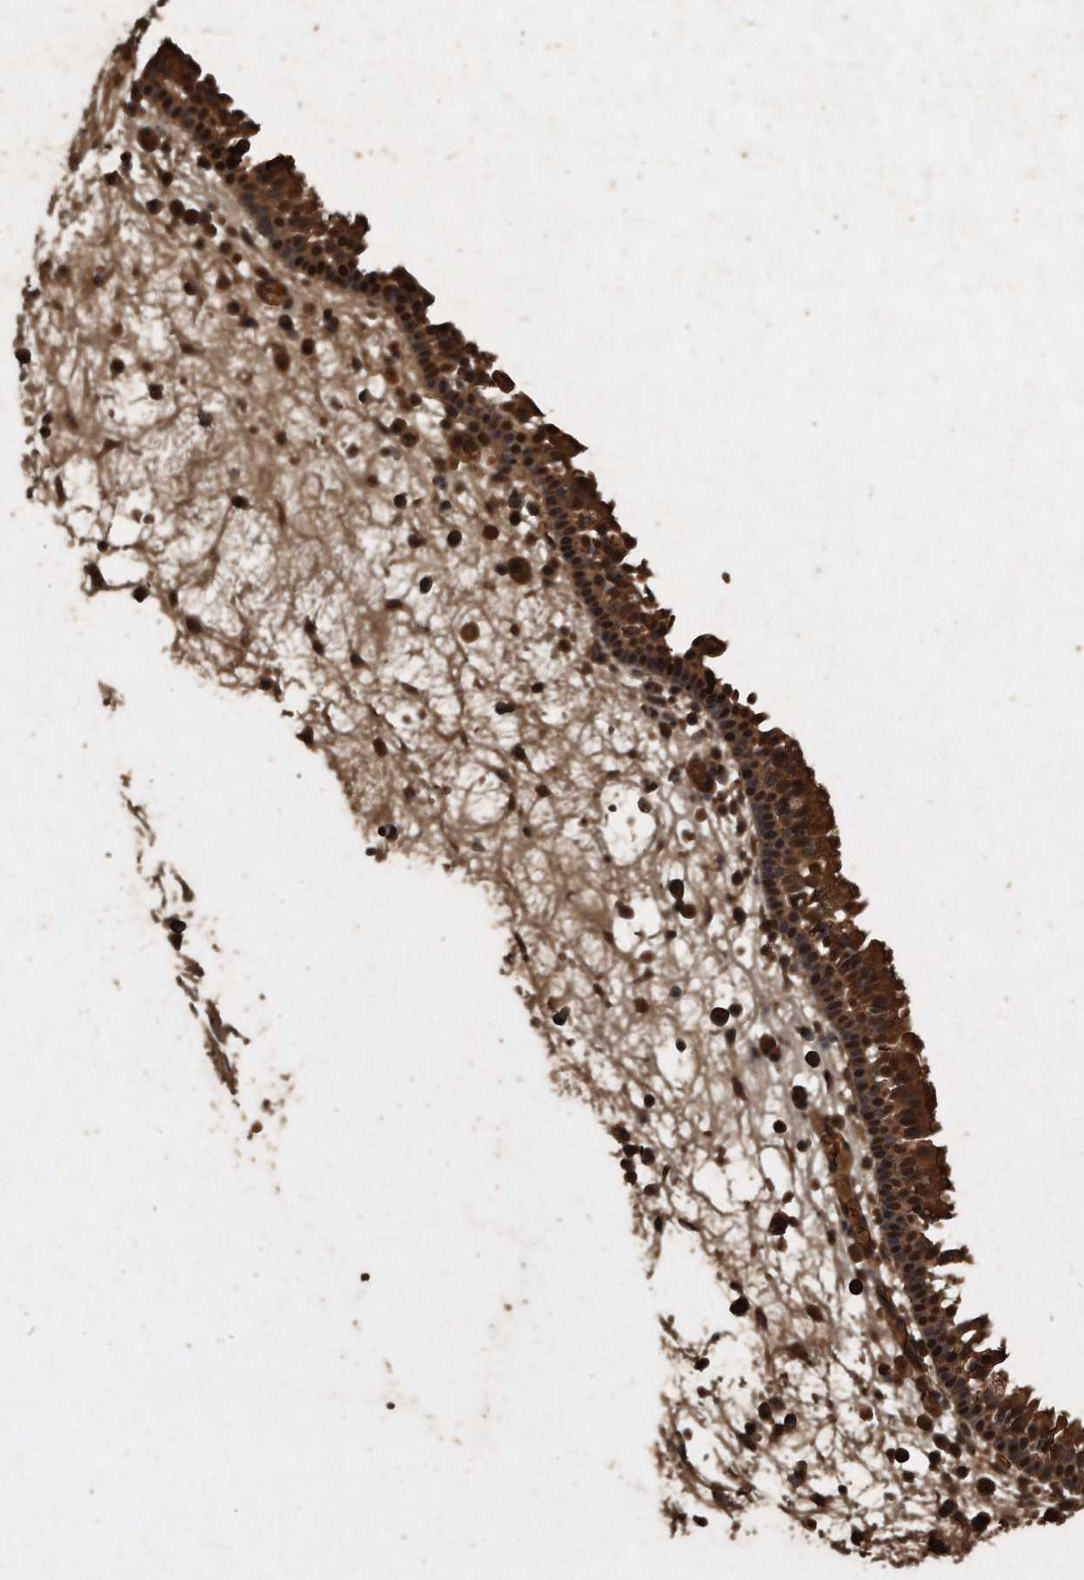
{"staining": {"intensity": "strong", "quantity": ">75%", "location": "cytoplasmic/membranous,nuclear"}, "tissue": "nasopharynx", "cell_type": "Respiratory epithelial cells", "image_type": "normal", "snomed": [{"axis": "morphology", "description": "Normal tissue, NOS"}, {"axis": "morphology", "description": "Inflammation, NOS"}, {"axis": "morphology", "description": "Malignant melanoma, Metastatic site"}, {"axis": "topography", "description": "Nasopharynx"}], "caption": "Respiratory epithelial cells demonstrate high levels of strong cytoplasmic/membranous,nuclear positivity in about >75% of cells in unremarkable nasopharynx. Using DAB (brown) and hematoxylin (blue) stains, captured at high magnification using brightfield microscopy.", "gene": "CFLAR", "patient": {"sex": "male", "age": 70}}